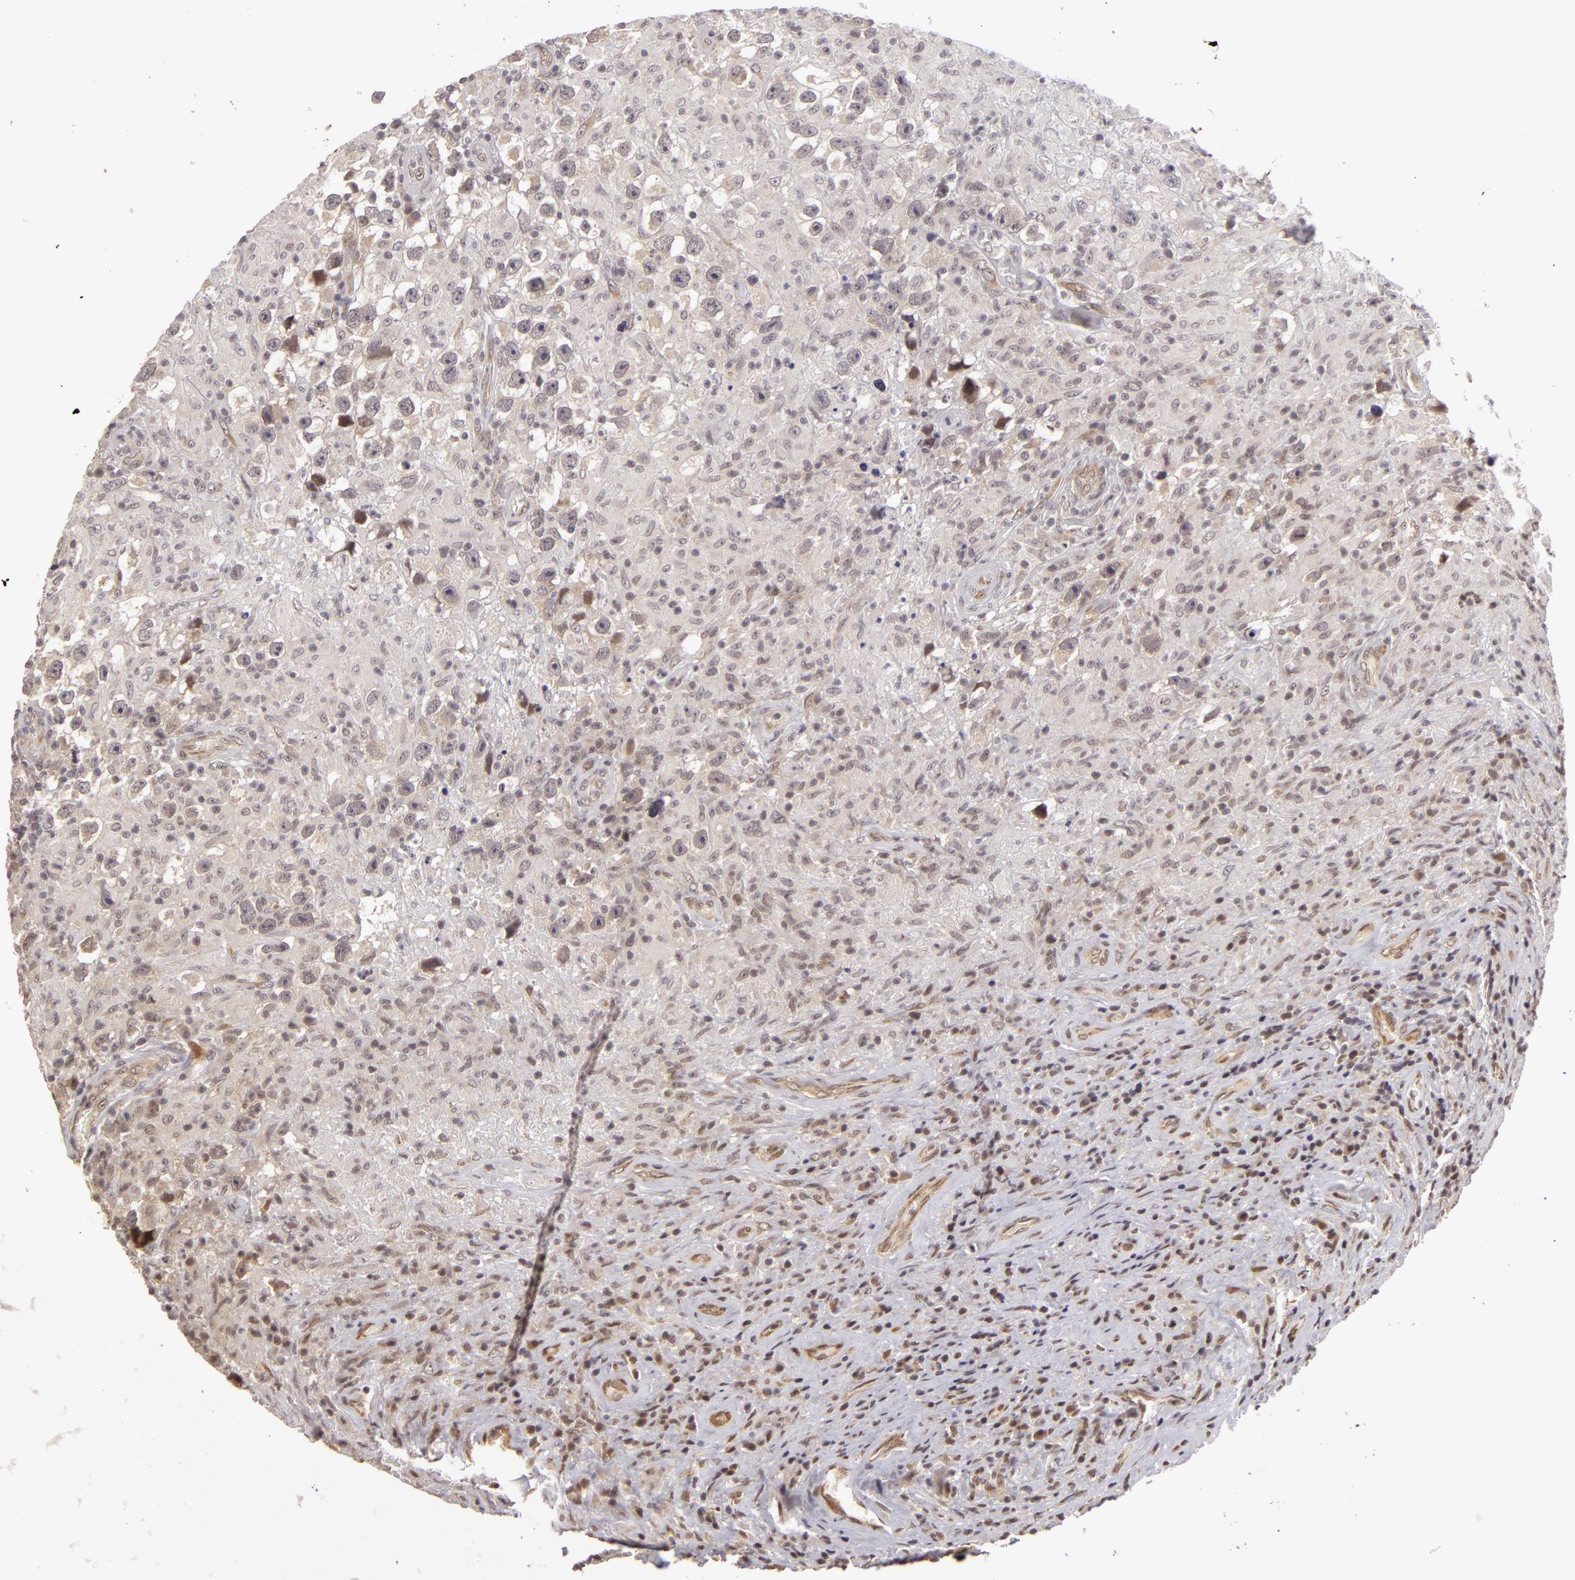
{"staining": {"intensity": "moderate", "quantity": "<25%", "location": "nuclear"}, "tissue": "testis cancer", "cell_type": "Tumor cells", "image_type": "cancer", "snomed": [{"axis": "morphology", "description": "Seminoma, NOS"}, {"axis": "topography", "description": "Testis"}], "caption": "Immunohistochemistry (IHC) image of seminoma (testis) stained for a protein (brown), which shows low levels of moderate nuclear expression in approximately <25% of tumor cells.", "gene": "ZNF133", "patient": {"sex": "male", "age": 34}}